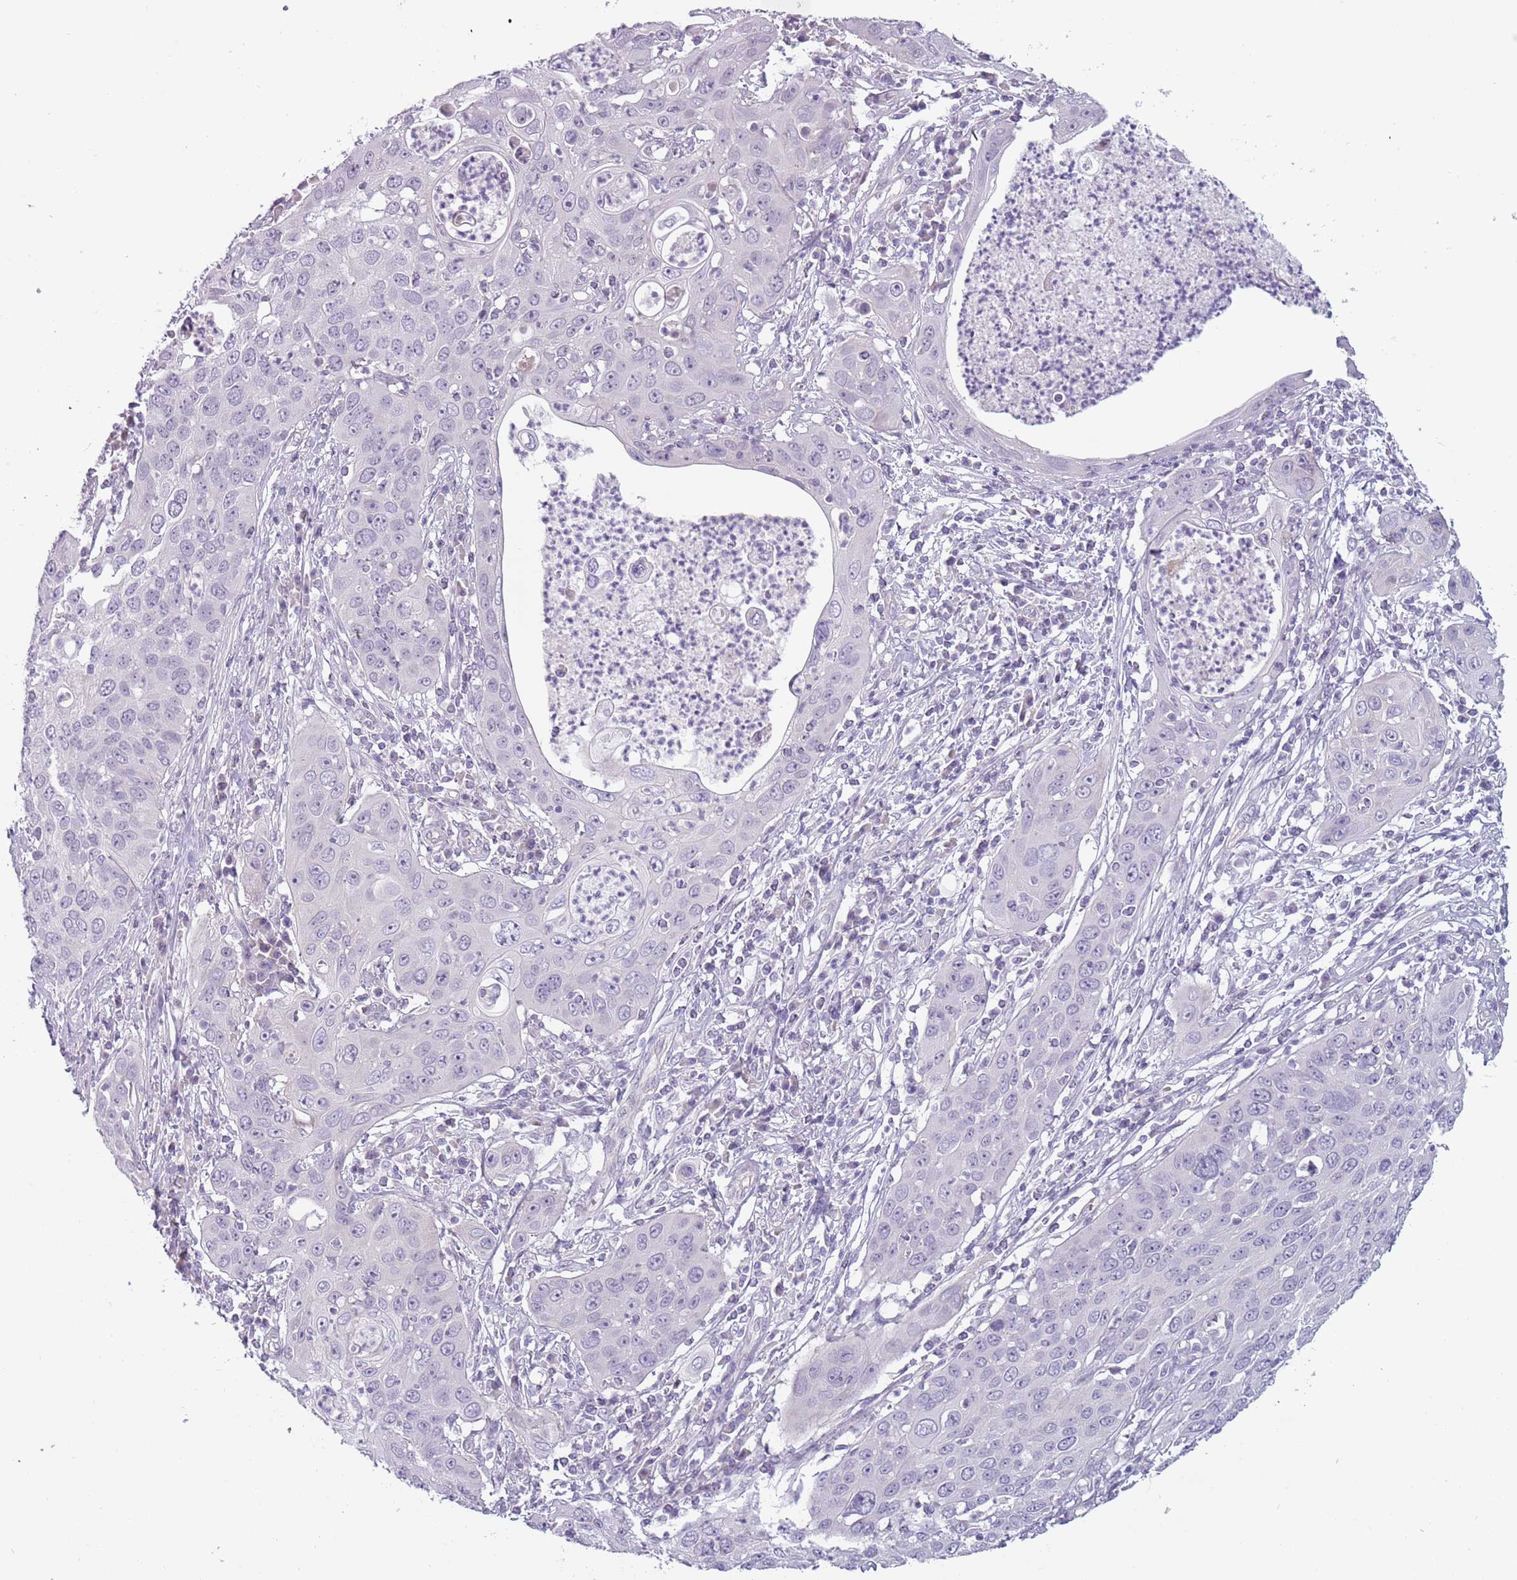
{"staining": {"intensity": "negative", "quantity": "none", "location": "none"}, "tissue": "cervical cancer", "cell_type": "Tumor cells", "image_type": "cancer", "snomed": [{"axis": "morphology", "description": "Squamous cell carcinoma, NOS"}, {"axis": "topography", "description": "Cervix"}], "caption": "IHC histopathology image of neoplastic tissue: human cervical squamous cell carcinoma stained with DAB (3,3'-diaminobenzidine) reveals no significant protein staining in tumor cells.", "gene": "RFX2", "patient": {"sex": "female", "age": 36}}